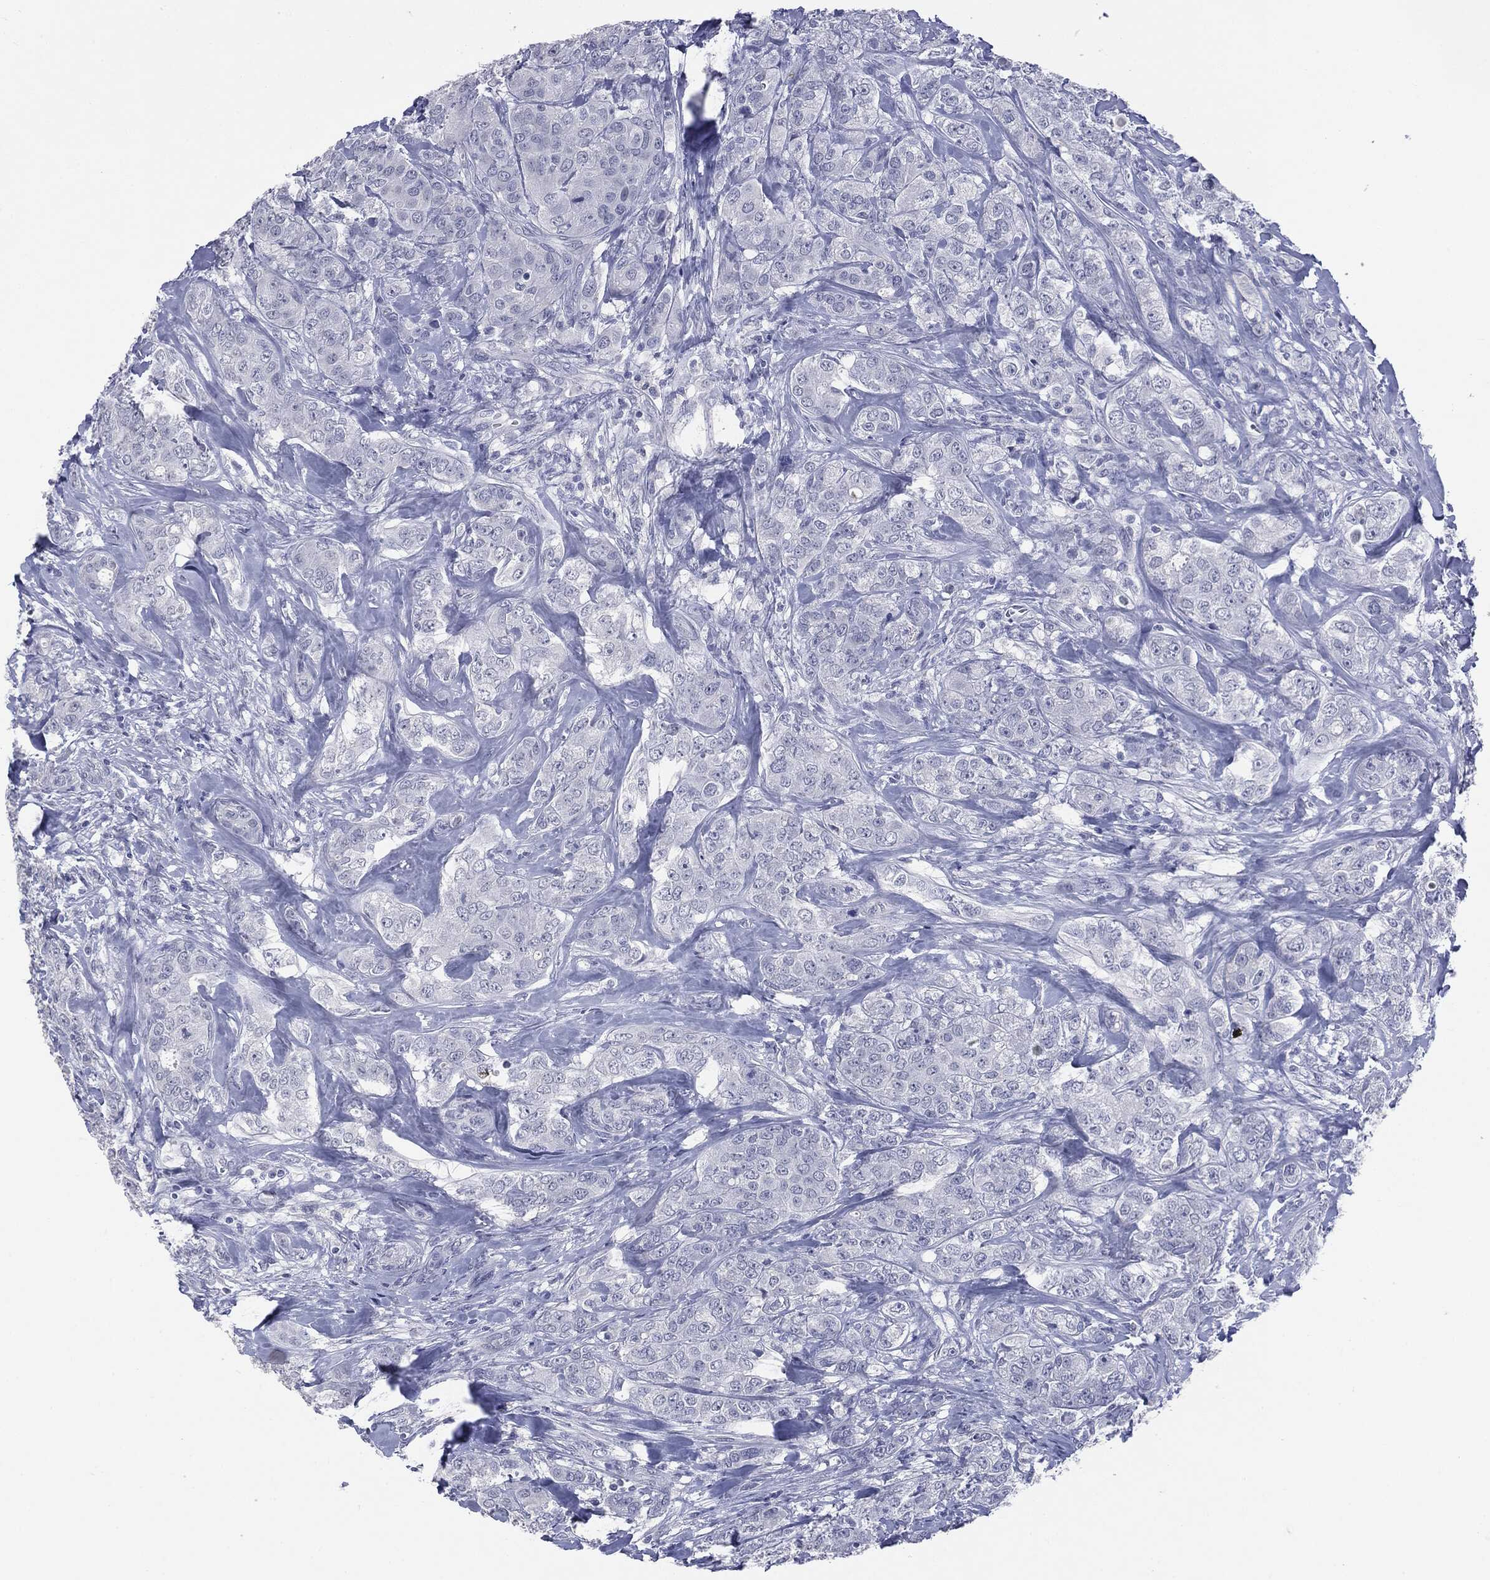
{"staining": {"intensity": "negative", "quantity": "none", "location": "none"}, "tissue": "breast cancer", "cell_type": "Tumor cells", "image_type": "cancer", "snomed": [{"axis": "morphology", "description": "Normal tissue, NOS"}, {"axis": "morphology", "description": "Duct carcinoma"}, {"axis": "topography", "description": "Breast"}], "caption": "This is an IHC image of breast cancer. There is no positivity in tumor cells.", "gene": "TSHB", "patient": {"sex": "female", "age": 43}}